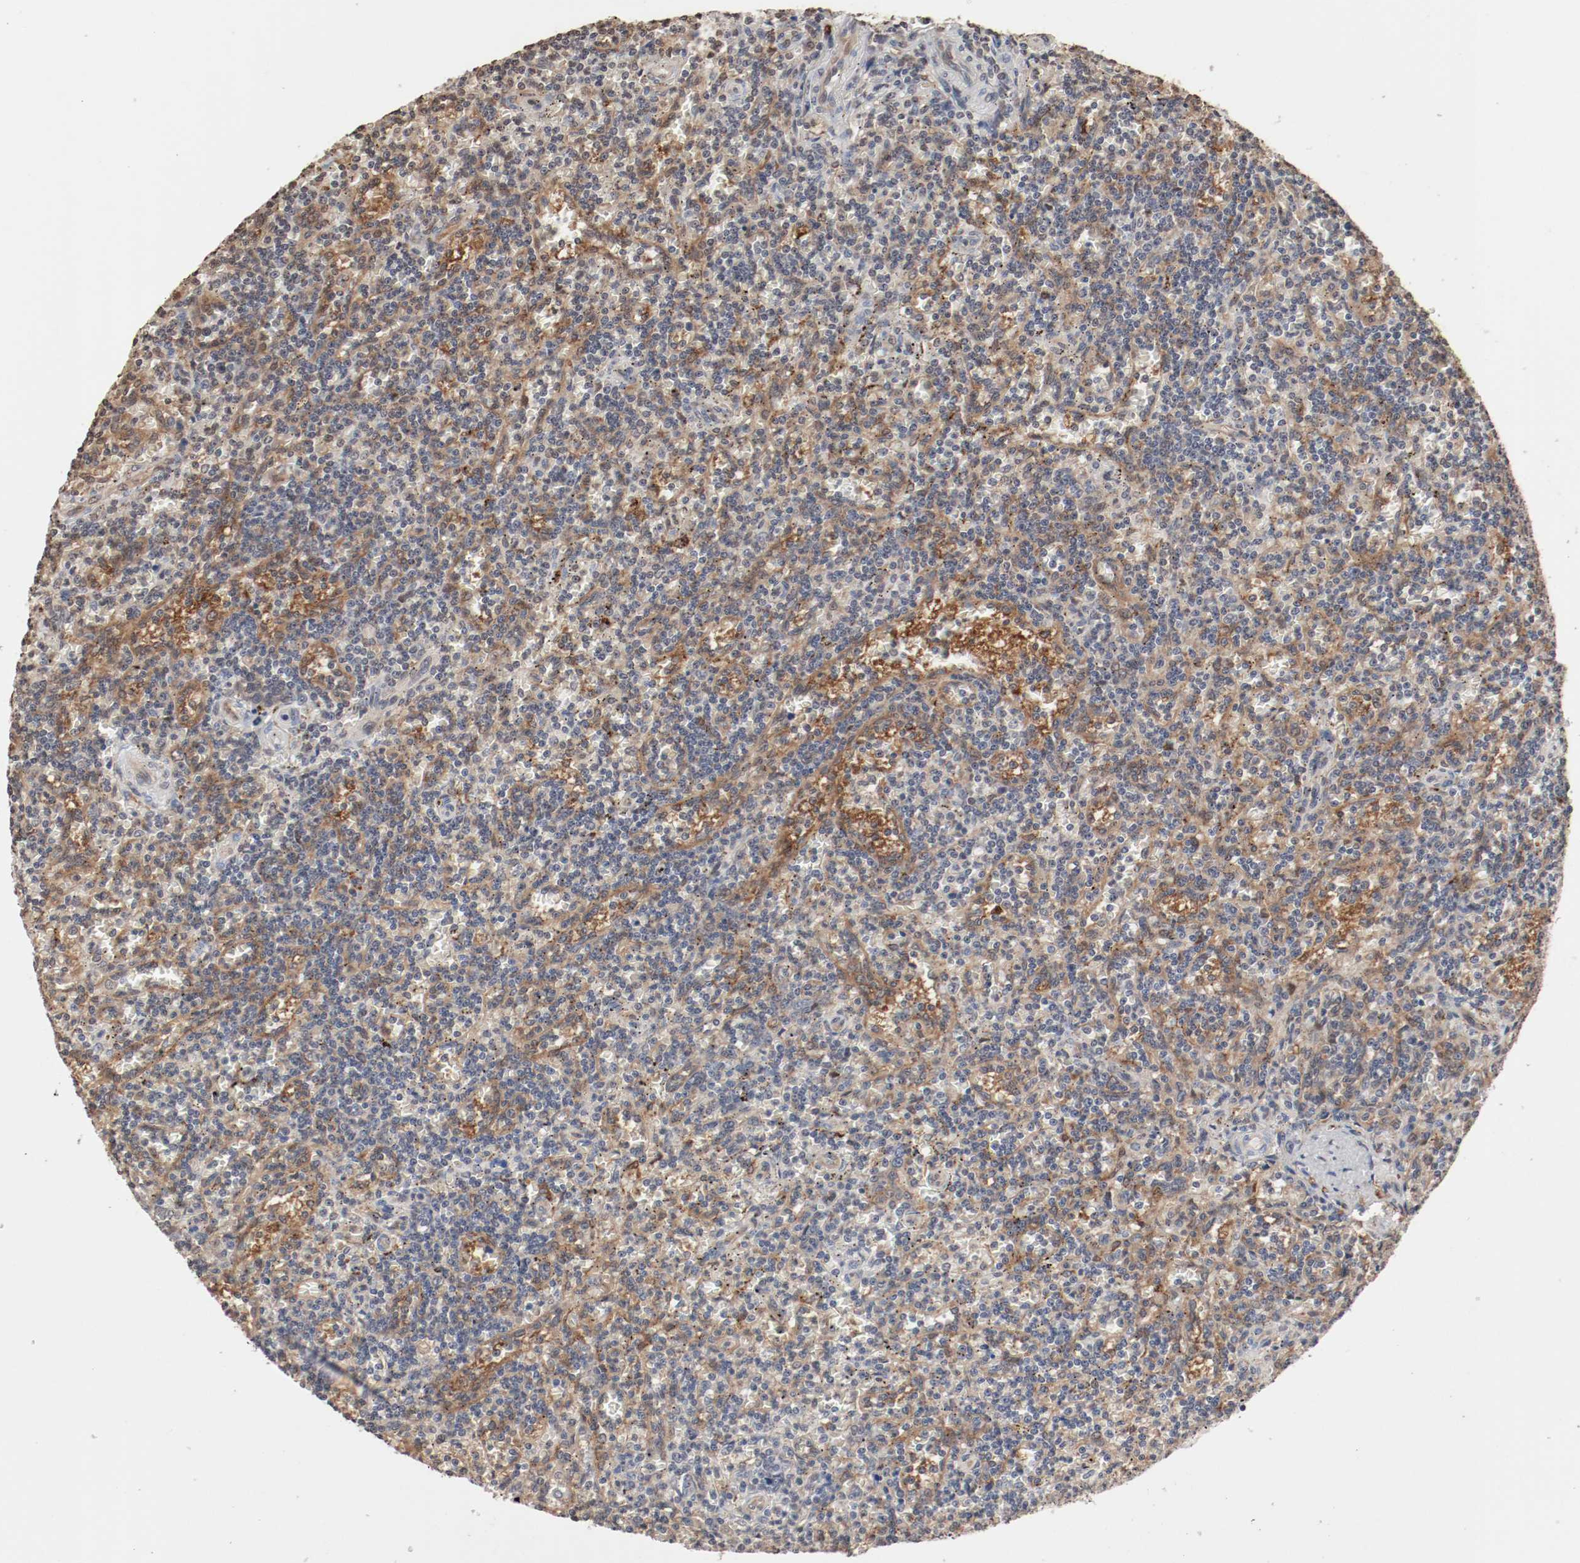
{"staining": {"intensity": "weak", "quantity": "25%-75%", "location": "cytoplasmic/membranous,nuclear"}, "tissue": "lymphoma", "cell_type": "Tumor cells", "image_type": "cancer", "snomed": [{"axis": "morphology", "description": "Malignant lymphoma, non-Hodgkin's type, Low grade"}, {"axis": "topography", "description": "Spleen"}], "caption": "DAB (3,3'-diaminobenzidine) immunohistochemical staining of low-grade malignant lymphoma, non-Hodgkin's type reveals weak cytoplasmic/membranous and nuclear protein expression in approximately 25%-75% of tumor cells.", "gene": "WASL", "patient": {"sex": "male", "age": 73}}